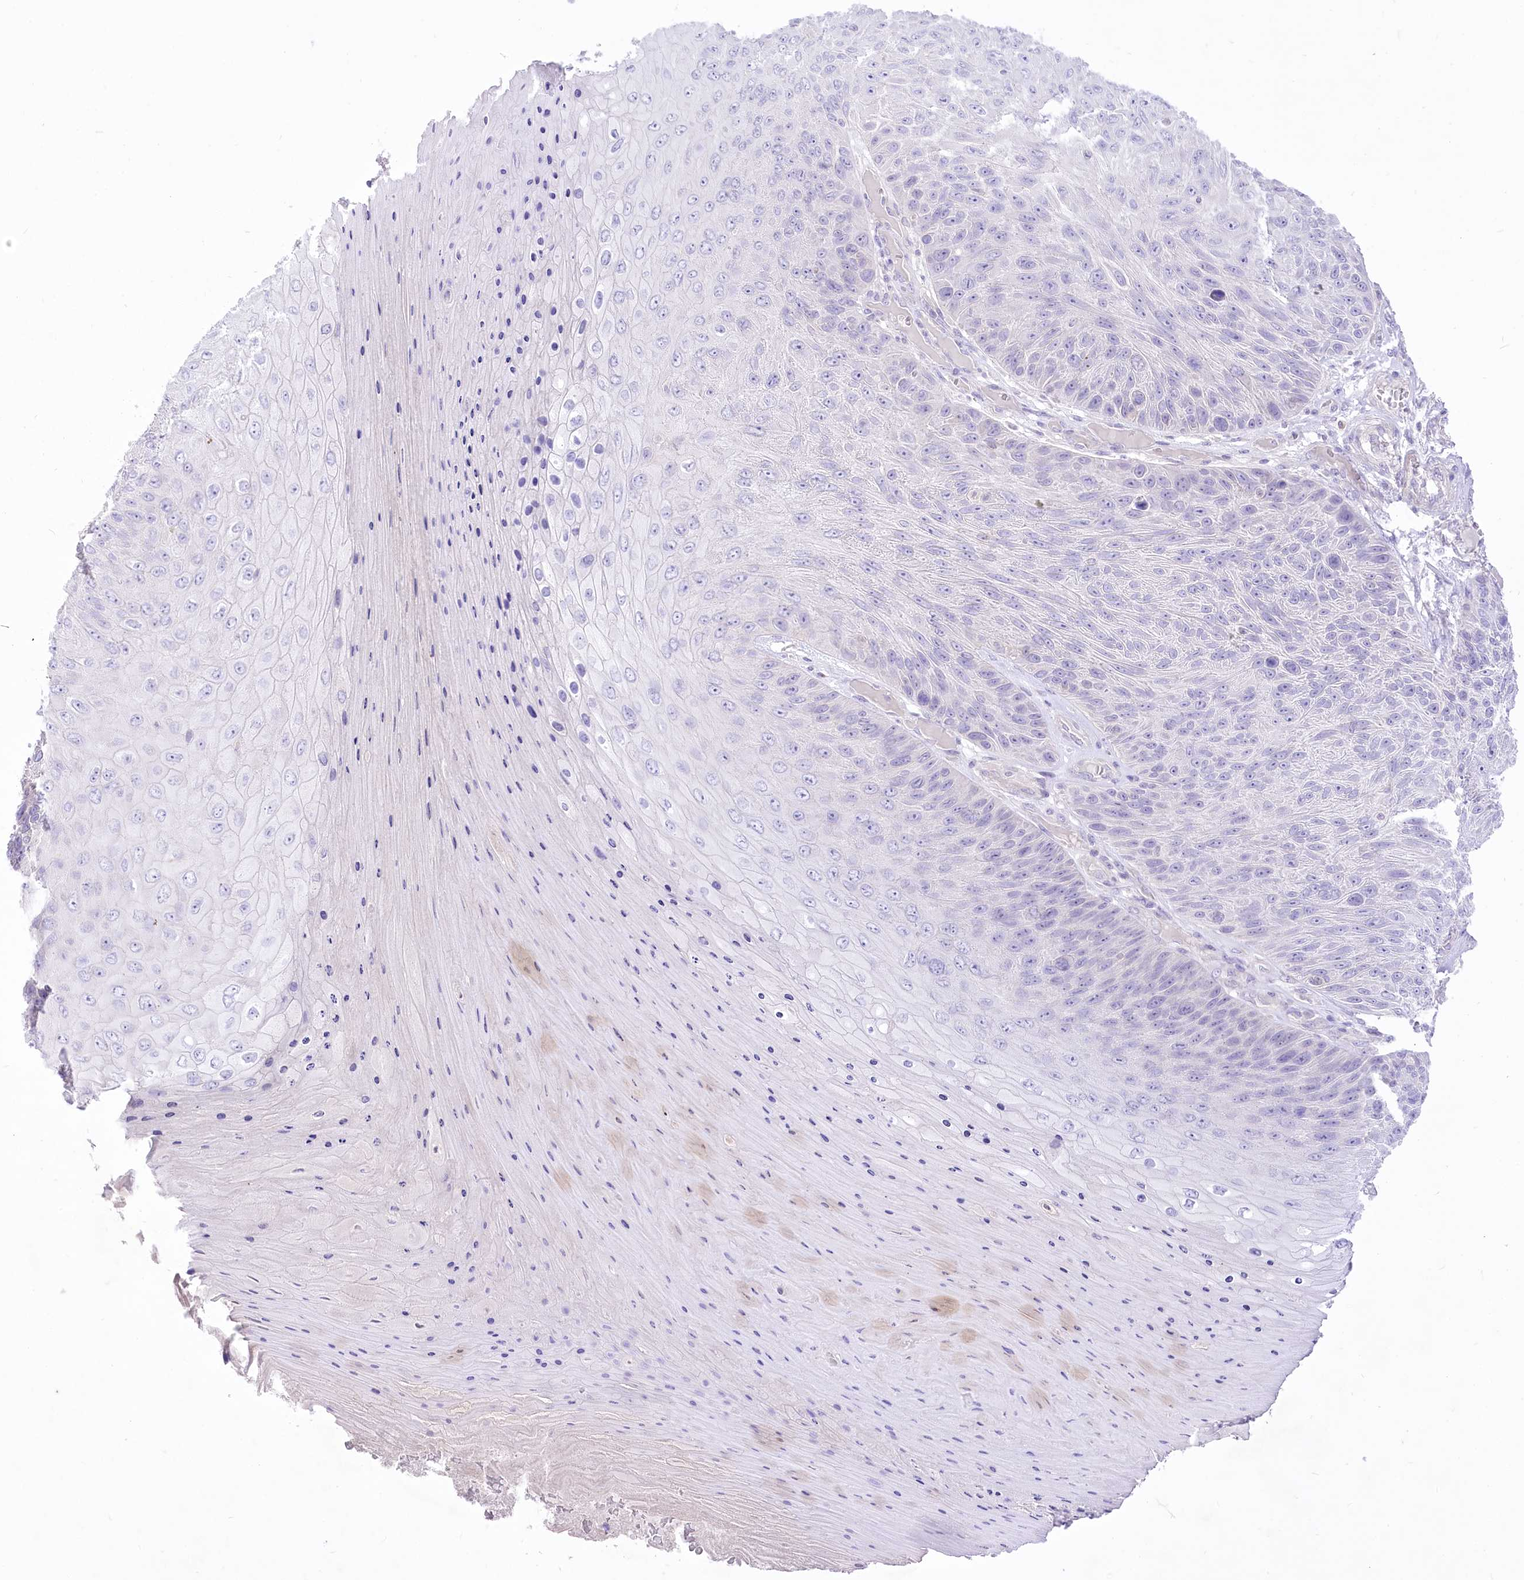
{"staining": {"intensity": "negative", "quantity": "none", "location": "none"}, "tissue": "skin cancer", "cell_type": "Tumor cells", "image_type": "cancer", "snomed": [{"axis": "morphology", "description": "Squamous cell carcinoma, NOS"}, {"axis": "topography", "description": "Skin"}], "caption": "Immunohistochemistry (IHC) of skin cancer (squamous cell carcinoma) demonstrates no positivity in tumor cells.", "gene": "HELT", "patient": {"sex": "female", "age": 88}}